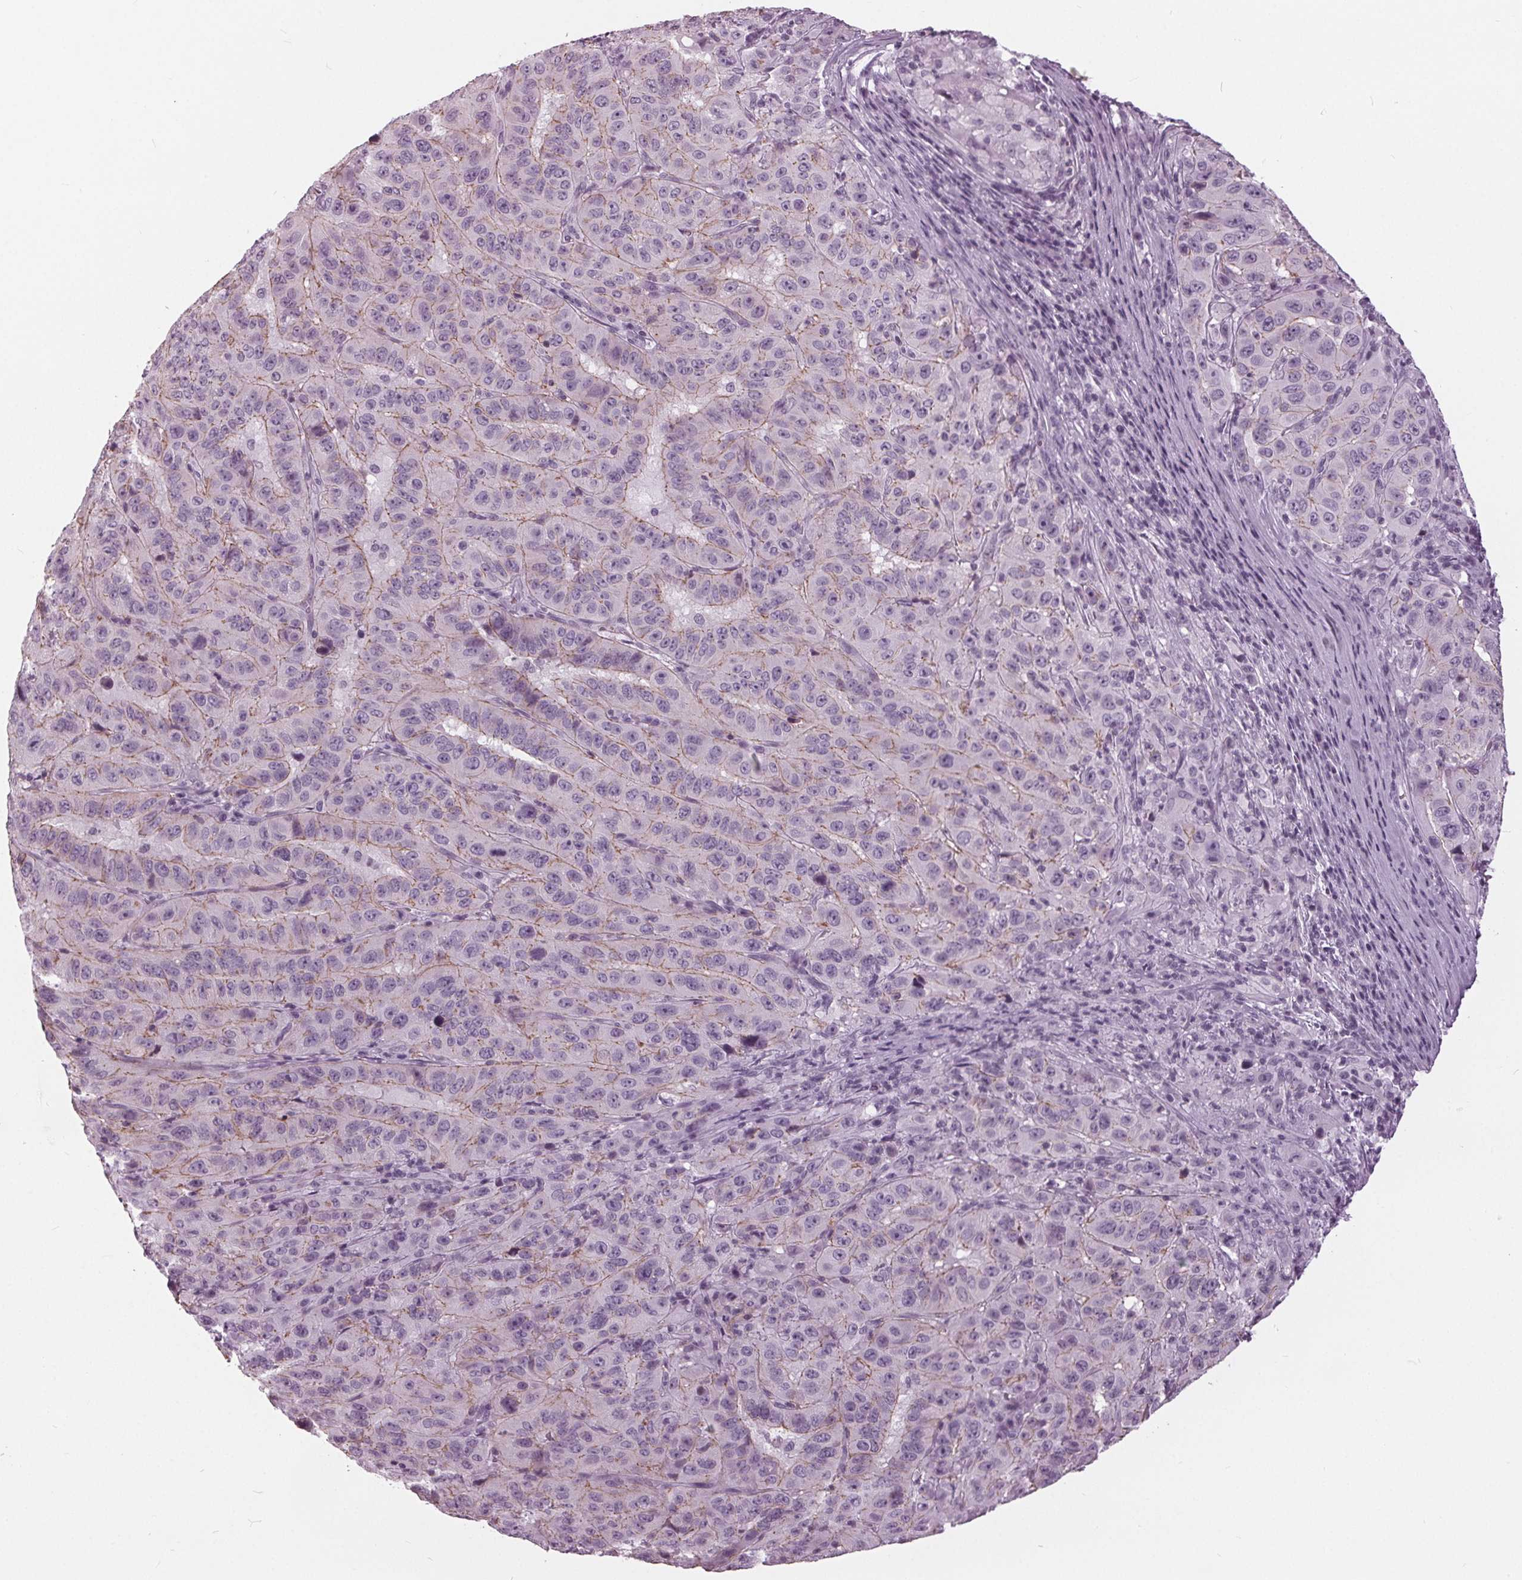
{"staining": {"intensity": "moderate", "quantity": "25%-75%", "location": "cytoplasmic/membranous"}, "tissue": "pancreatic cancer", "cell_type": "Tumor cells", "image_type": "cancer", "snomed": [{"axis": "morphology", "description": "Adenocarcinoma, NOS"}, {"axis": "topography", "description": "Pancreas"}], "caption": "A medium amount of moderate cytoplasmic/membranous staining is present in about 25%-75% of tumor cells in adenocarcinoma (pancreatic) tissue.", "gene": "SLC9A4", "patient": {"sex": "male", "age": 63}}